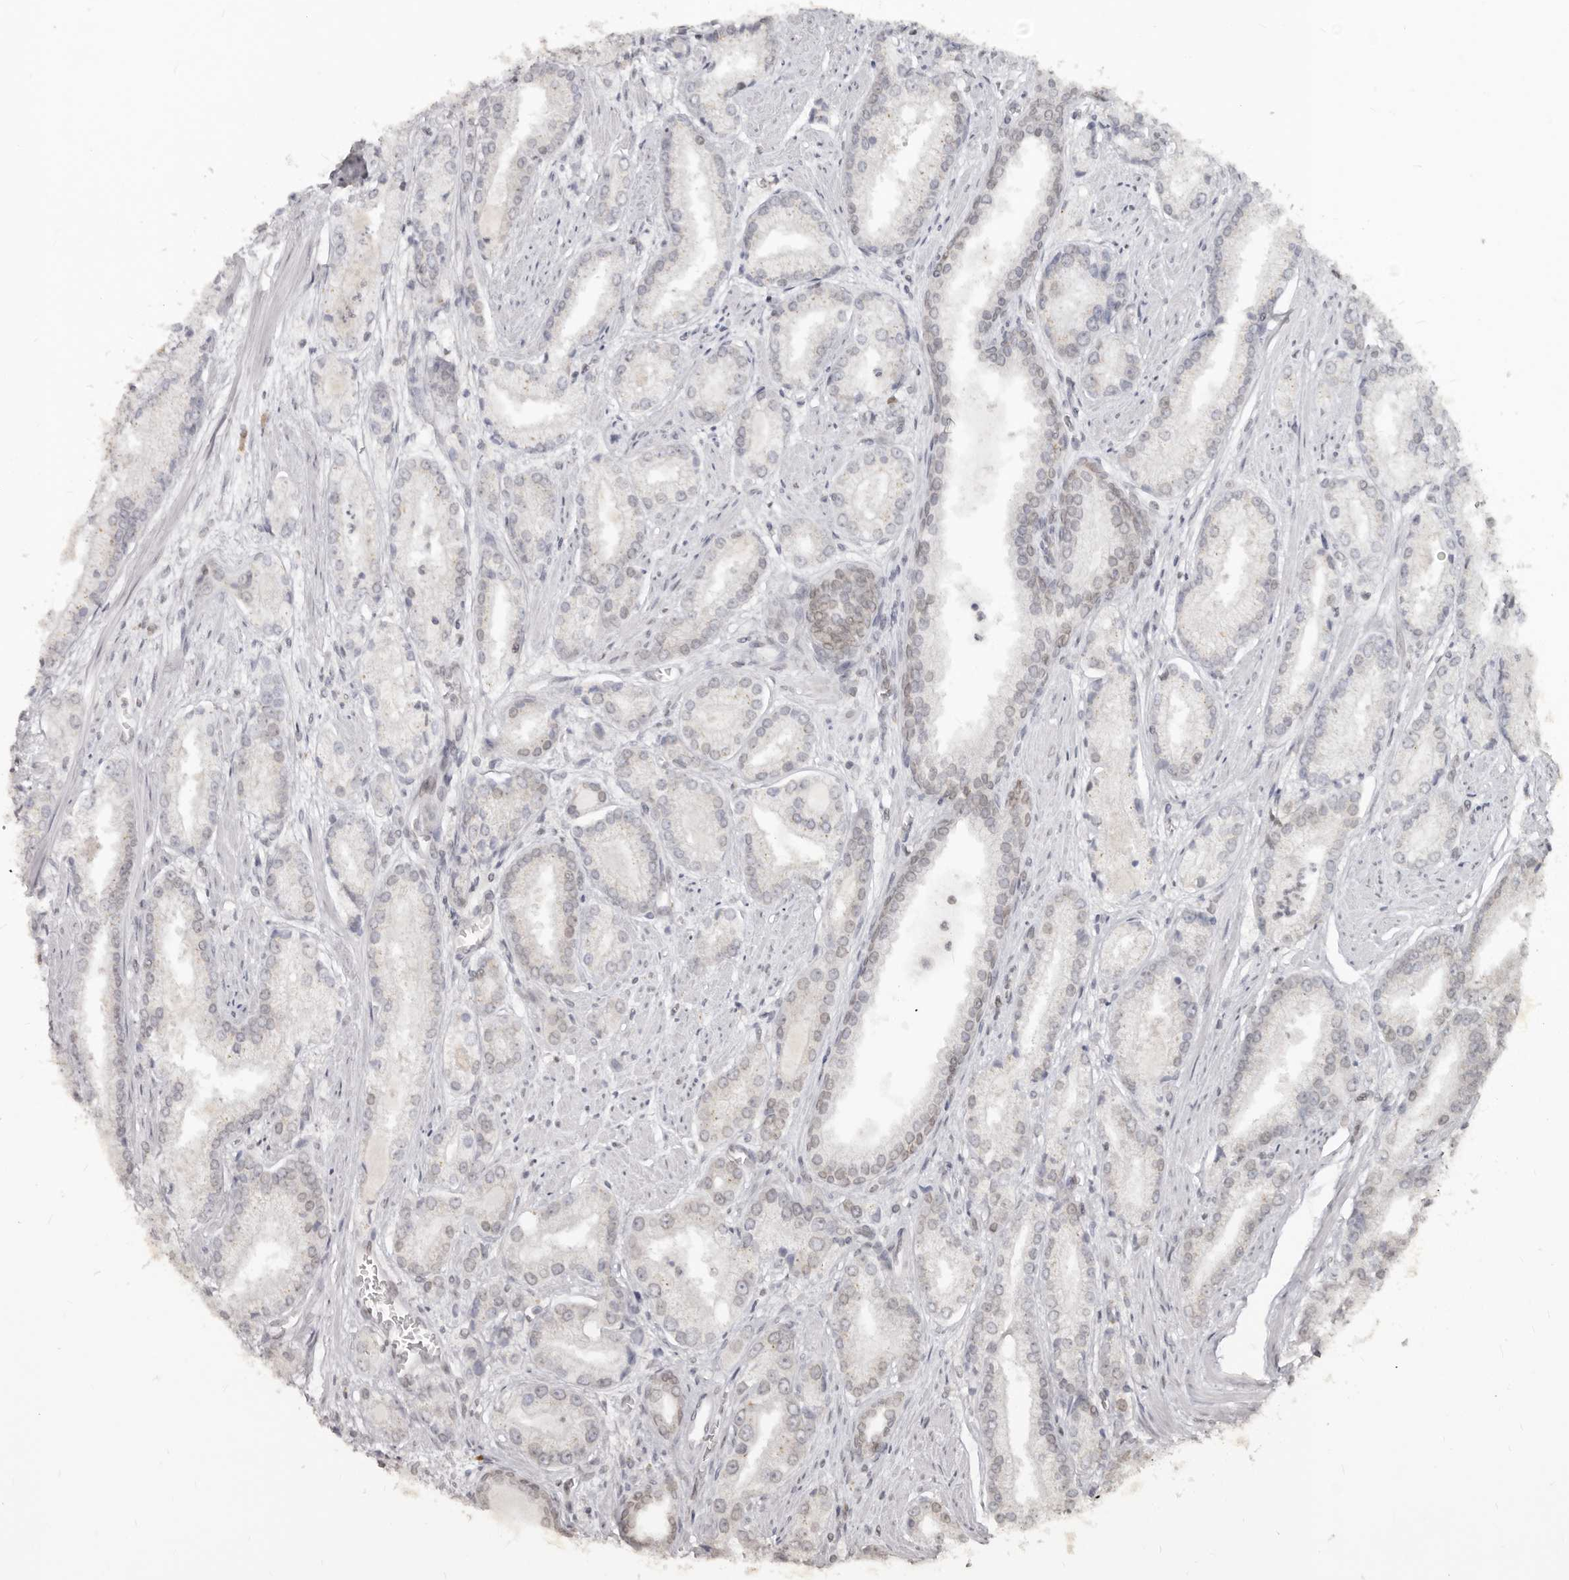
{"staining": {"intensity": "negative", "quantity": "none", "location": "none"}, "tissue": "prostate cancer", "cell_type": "Tumor cells", "image_type": "cancer", "snomed": [{"axis": "morphology", "description": "Adenocarcinoma, Low grade"}, {"axis": "topography", "description": "Prostate"}], "caption": "Immunohistochemistry micrograph of neoplastic tissue: human prostate cancer (low-grade adenocarcinoma) stained with DAB reveals no significant protein staining in tumor cells.", "gene": "NUP153", "patient": {"sex": "male", "age": 54}}